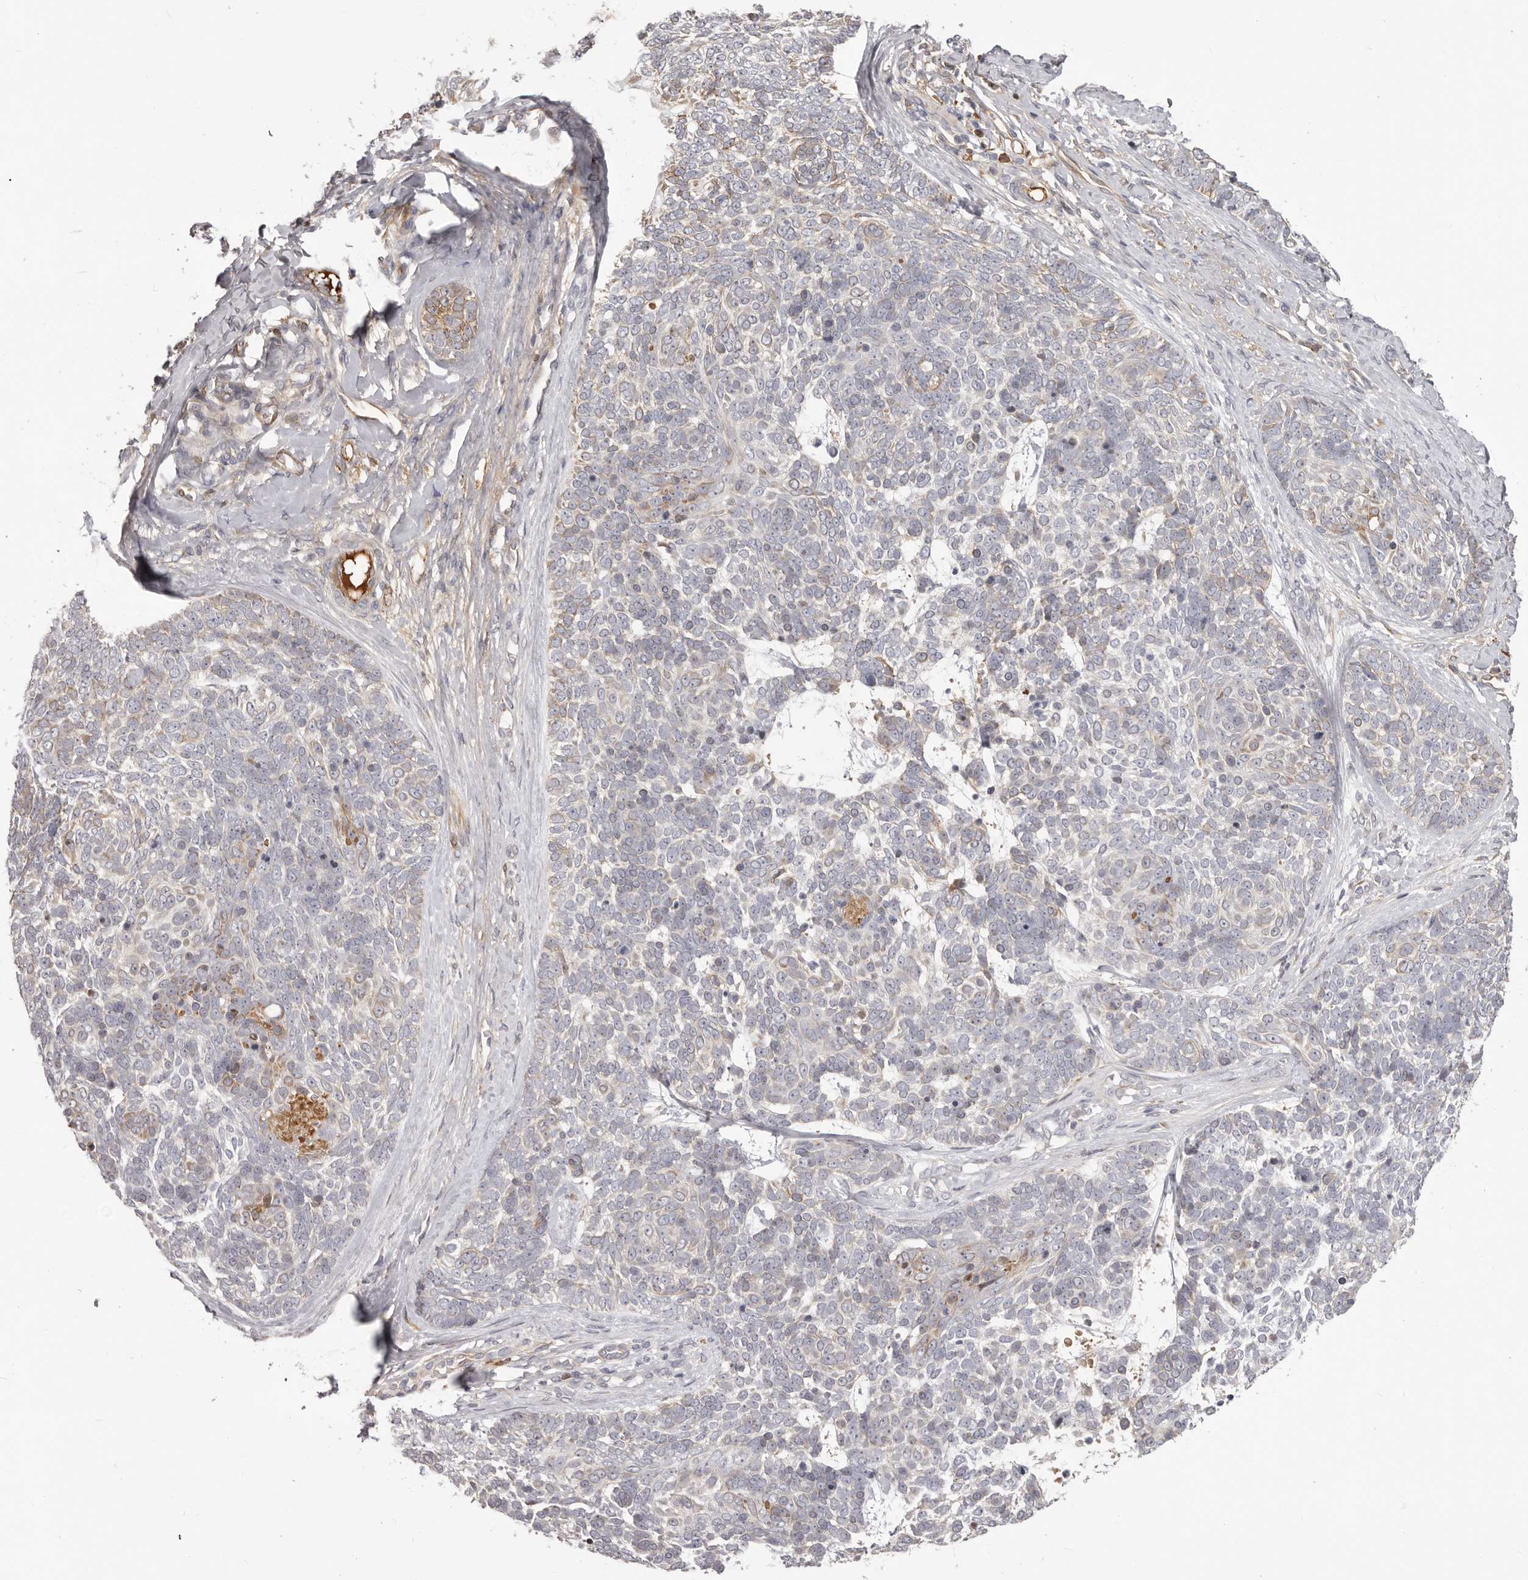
{"staining": {"intensity": "weak", "quantity": "<25%", "location": "cytoplasmic/membranous"}, "tissue": "skin cancer", "cell_type": "Tumor cells", "image_type": "cancer", "snomed": [{"axis": "morphology", "description": "Basal cell carcinoma"}, {"axis": "topography", "description": "Skin"}], "caption": "An immunohistochemistry (IHC) micrograph of basal cell carcinoma (skin) is shown. There is no staining in tumor cells of basal cell carcinoma (skin).", "gene": "OTUD3", "patient": {"sex": "female", "age": 81}}